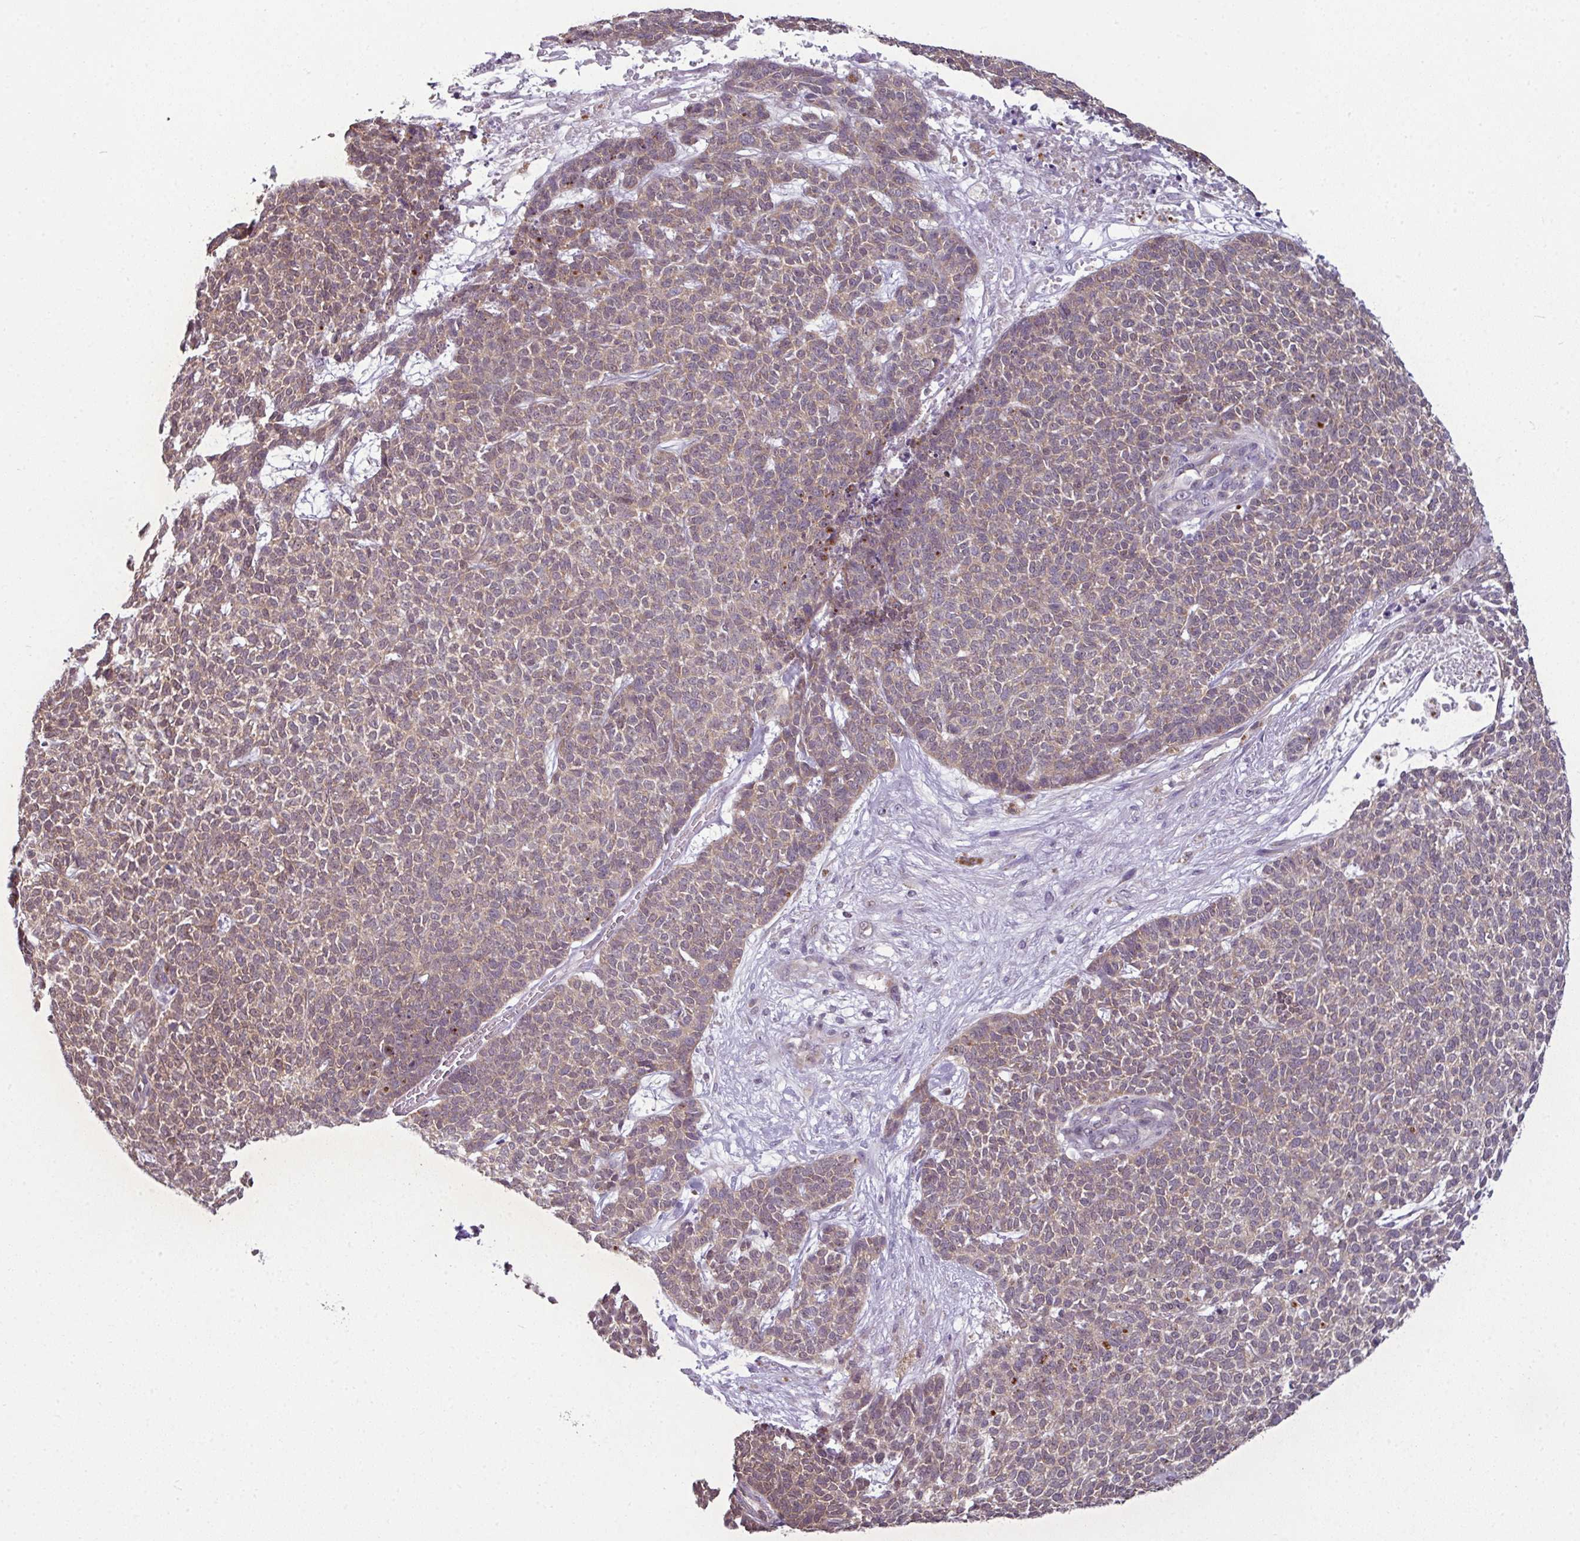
{"staining": {"intensity": "weak", "quantity": ">75%", "location": "cytoplasmic/membranous"}, "tissue": "skin cancer", "cell_type": "Tumor cells", "image_type": "cancer", "snomed": [{"axis": "morphology", "description": "Basal cell carcinoma"}, {"axis": "topography", "description": "Skin"}], "caption": "IHC of skin basal cell carcinoma shows low levels of weak cytoplasmic/membranous staining in approximately >75% of tumor cells. The staining is performed using DAB brown chromogen to label protein expression. The nuclei are counter-stained blue using hematoxylin.", "gene": "DERPC", "patient": {"sex": "female", "age": 84}}